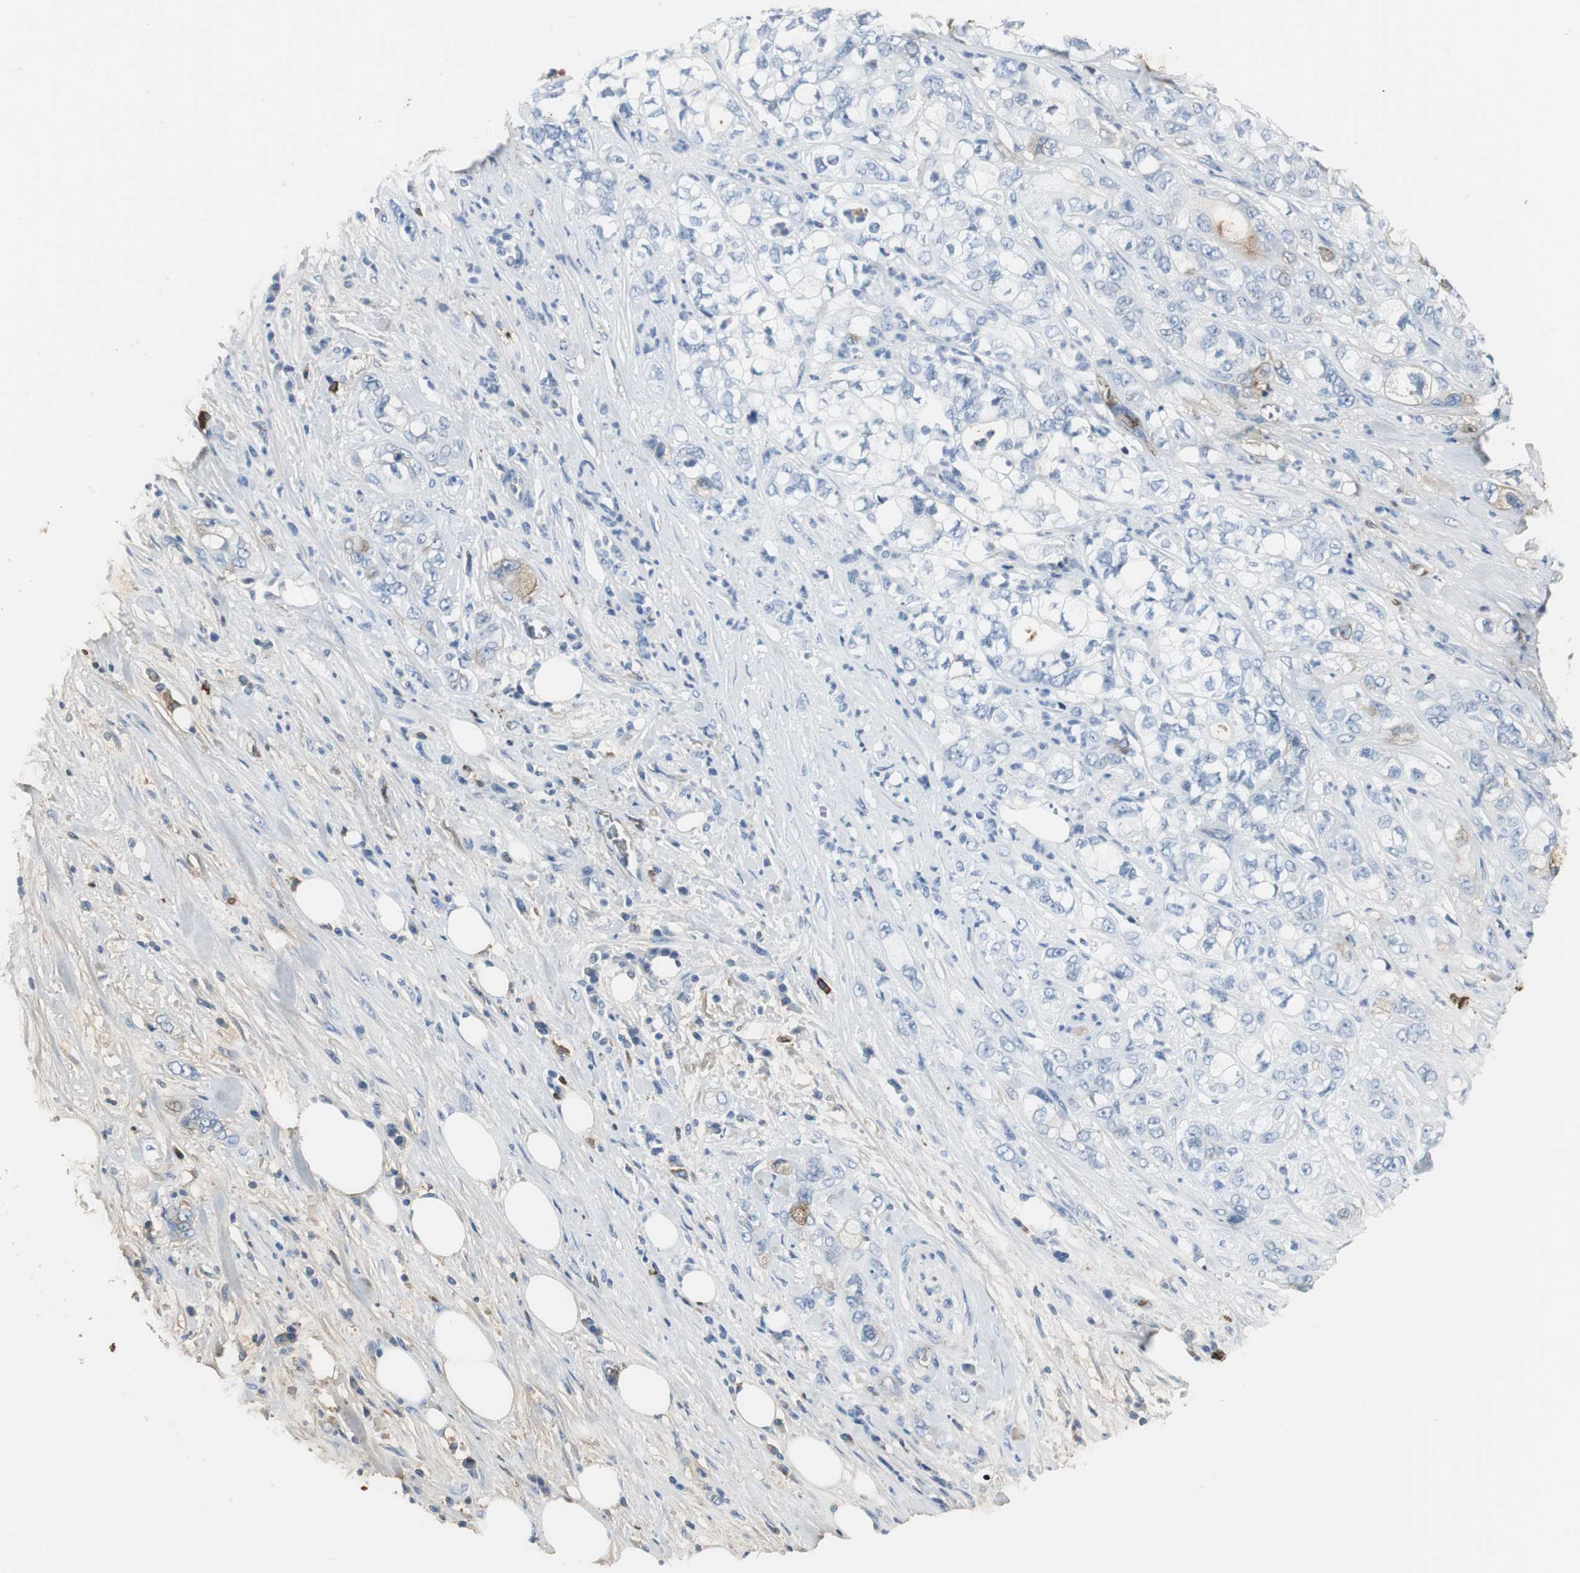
{"staining": {"intensity": "weak", "quantity": "<25%", "location": "cytoplasmic/membranous"}, "tissue": "pancreatic cancer", "cell_type": "Tumor cells", "image_type": "cancer", "snomed": [{"axis": "morphology", "description": "Adenocarcinoma, NOS"}, {"axis": "topography", "description": "Pancreas"}], "caption": "A high-resolution histopathology image shows immunohistochemistry staining of pancreatic adenocarcinoma, which demonstrates no significant positivity in tumor cells.", "gene": "IGHA1", "patient": {"sex": "male", "age": 70}}